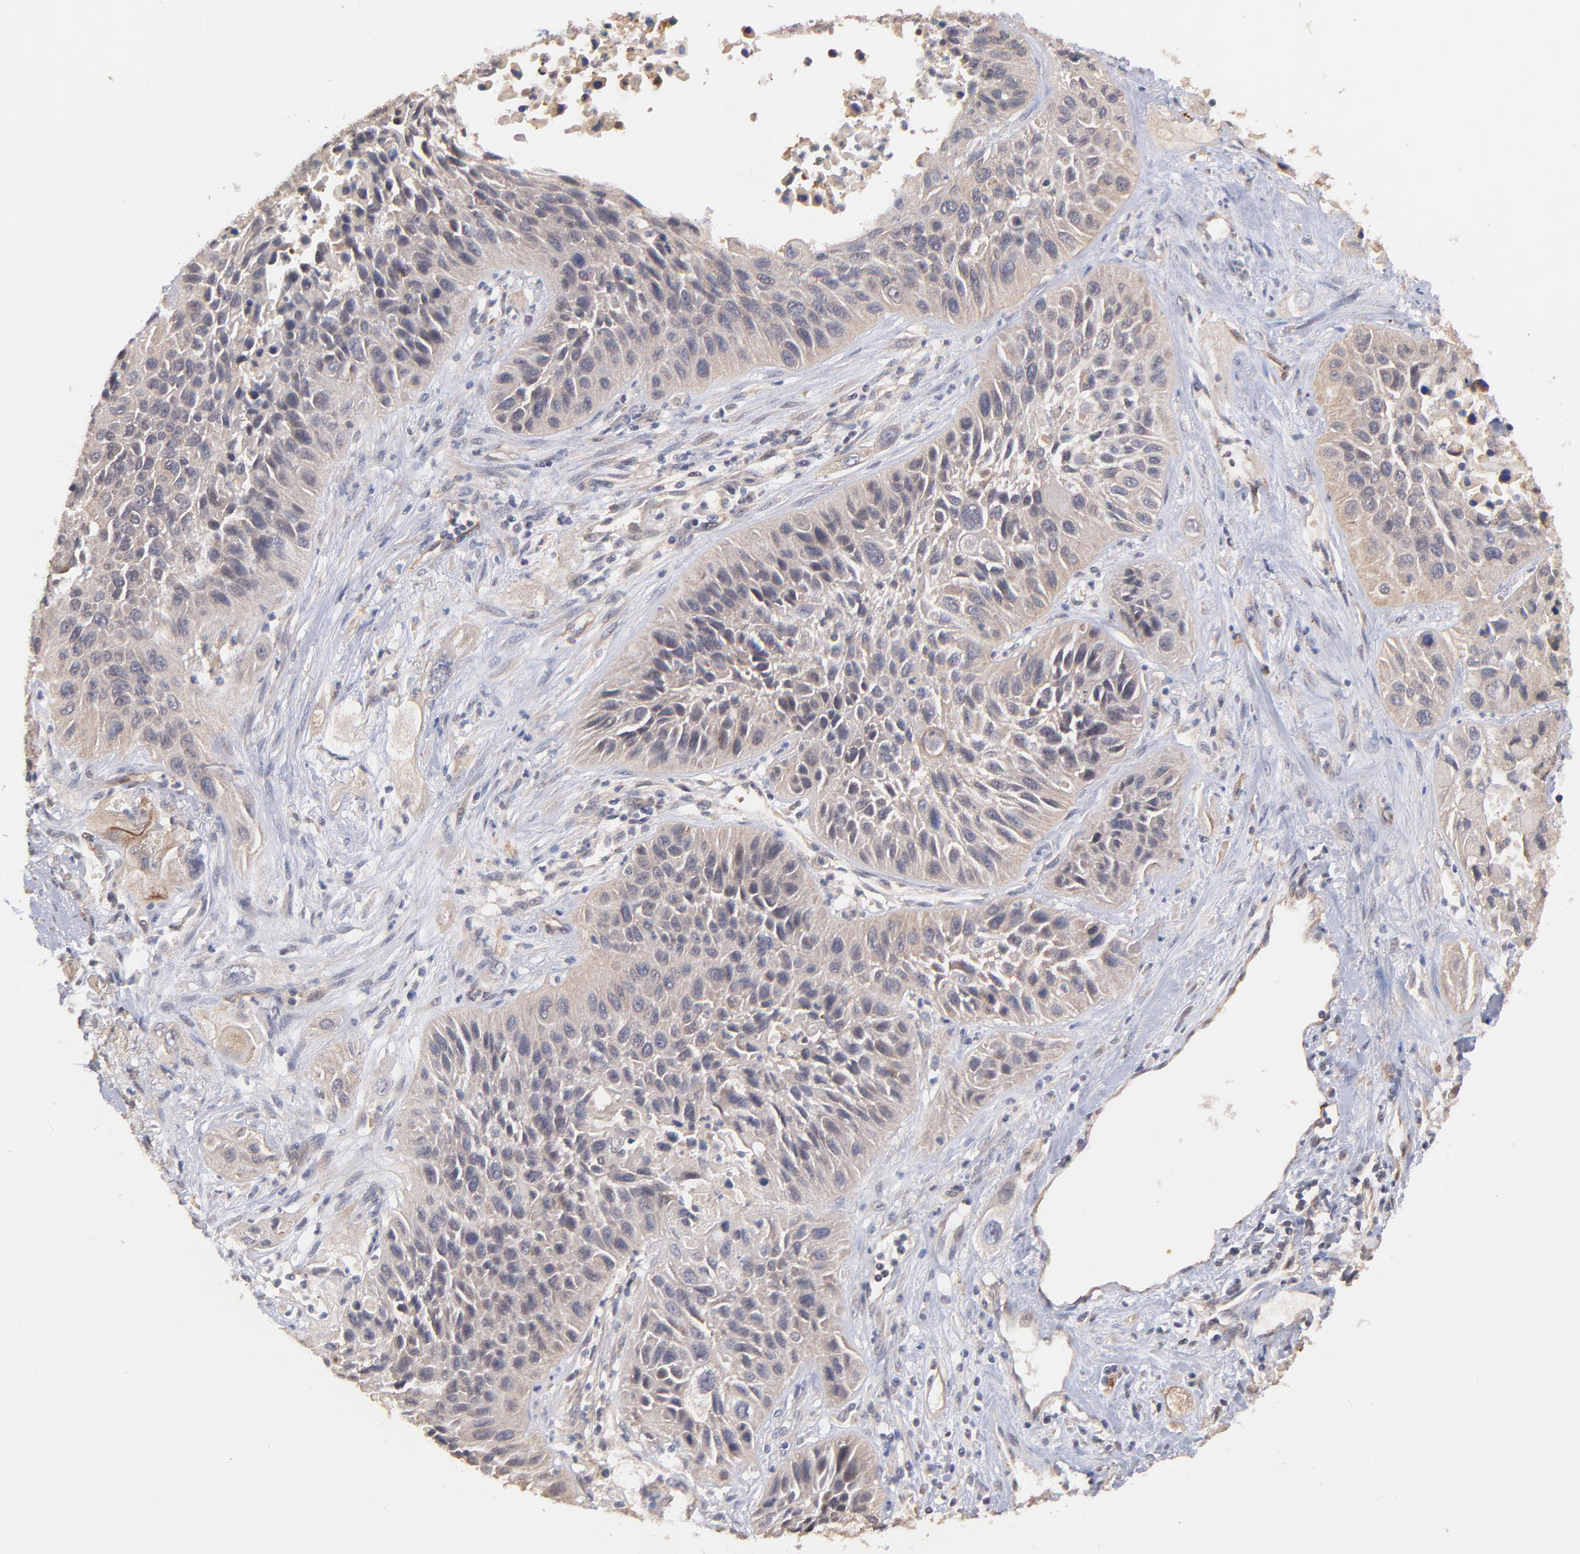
{"staining": {"intensity": "weak", "quantity": ">75%", "location": "cytoplasmic/membranous"}, "tissue": "lung cancer", "cell_type": "Tumor cells", "image_type": "cancer", "snomed": [{"axis": "morphology", "description": "Squamous cell carcinoma, NOS"}, {"axis": "topography", "description": "Lung"}], "caption": "Squamous cell carcinoma (lung) was stained to show a protein in brown. There is low levels of weak cytoplasmic/membranous staining in approximately >75% of tumor cells. (DAB IHC, brown staining for protein, blue staining for nuclei).", "gene": "STAP2", "patient": {"sex": "female", "age": 76}}